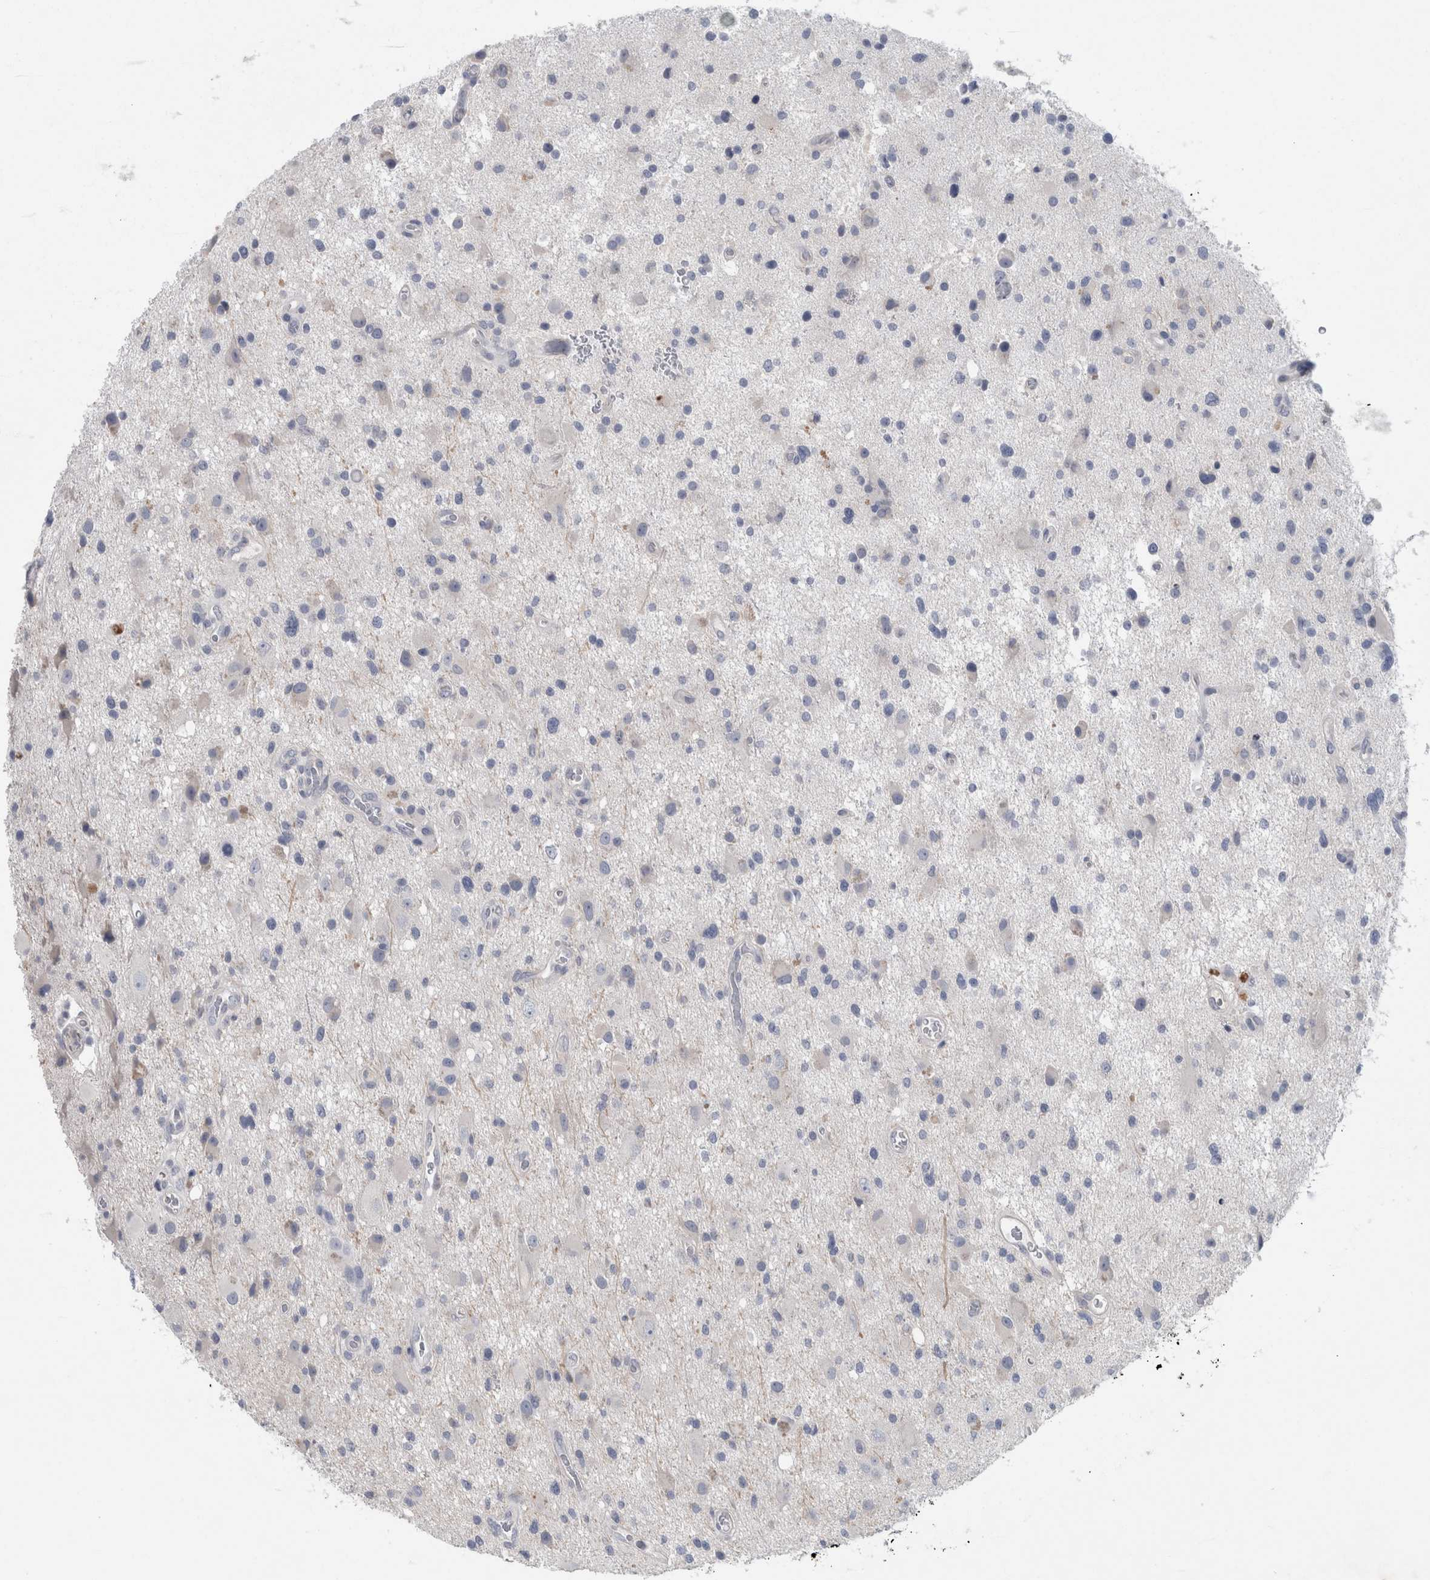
{"staining": {"intensity": "negative", "quantity": "none", "location": "none"}, "tissue": "glioma", "cell_type": "Tumor cells", "image_type": "cancer", "snomed": [{"axis": "morphology", "description": "Glioma, malignant, High grade"}, {"axis": "topography", "description": "Brain"}], "caption": "This is an immunohistochemistry photomicrograph of glioma. There is no positivity in tumor cells.", "gene": "FAM83H", "patient": {"sex": "male", "age": 33}}